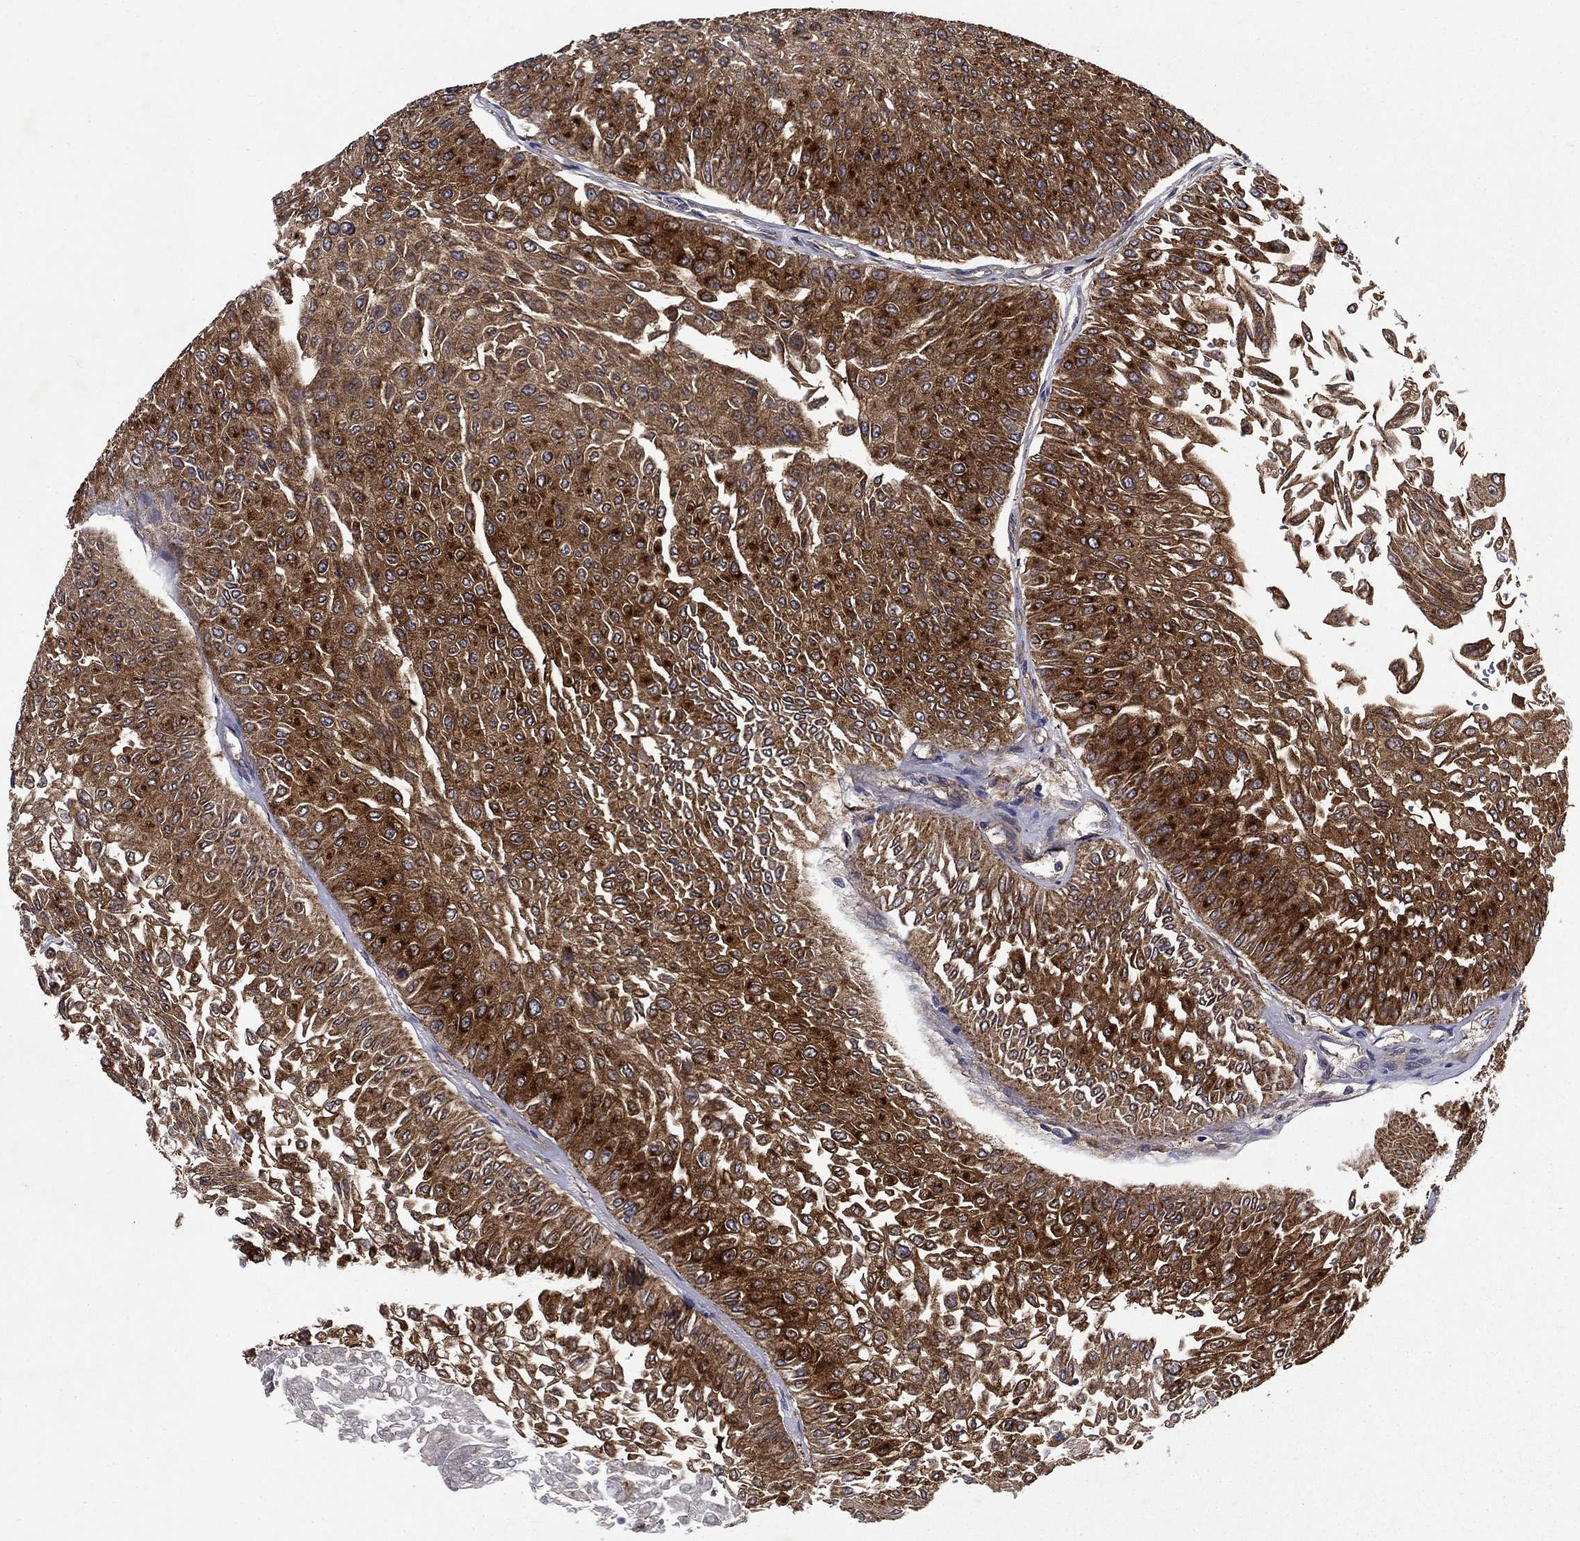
{"staining": {"intensity": "strong", "quantity": "25%-75%", "location": "cytoplasmic/membranous"}, "tissue": "urothelial cancer", "cell_type": "Tumor cells", "image_type": "cancer", "snomed": [{"axis": "morphology", "description": "Urothelial carcinoma, Low grade"}, {"axis": "topography", "description": "Urinary bladder"}], "caption": "This is a photomicrograph of immunohistochemistry staining of urothelial carcinoma (low-grade), which shows strong positivity in the cytoplasmic/membranous of tumor cells.", "gene": "GLTP", "patient": {"sex": "male", "age": 67}}